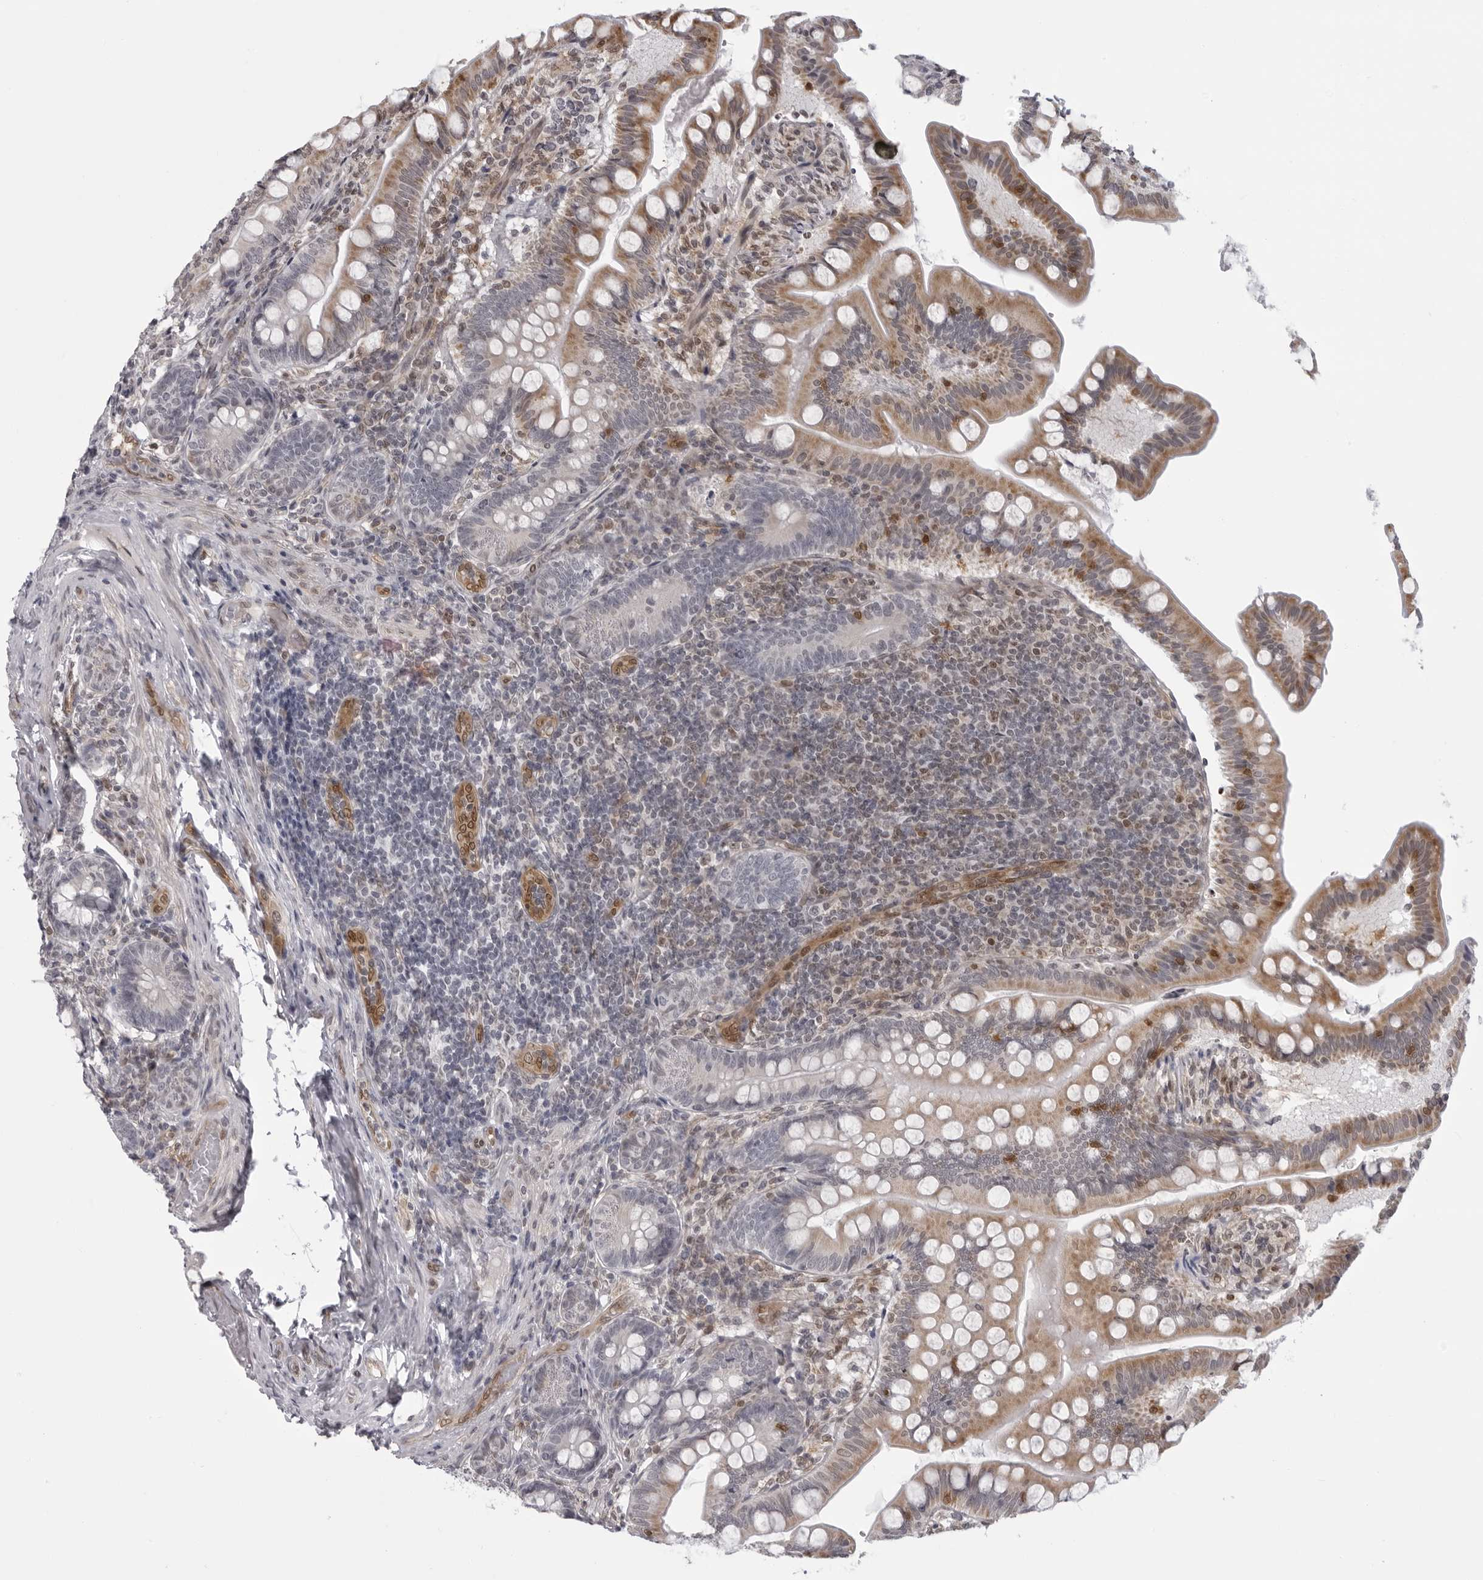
{"staining": {"intensity": "moderate", "quantity": ">75%", "location": "cytoplasmic/membranous,nuclear"}, "tissue": "small intestine", "cell_type": "Glandular cells", "image_type": "normal", "snomed": [{"axis": "morphology", "description": "Normal tissue, NOS"}, {"axis": "topography", "description": "Small intestine"}], "caption": "Glandular cells exhibit moderate cytoplasmic/membranous,nuclear positivity in about >75% of cells in unremarkable small intestine.", "gene": "MAPK12", "patient": {"sex": "male", "age": 7}}